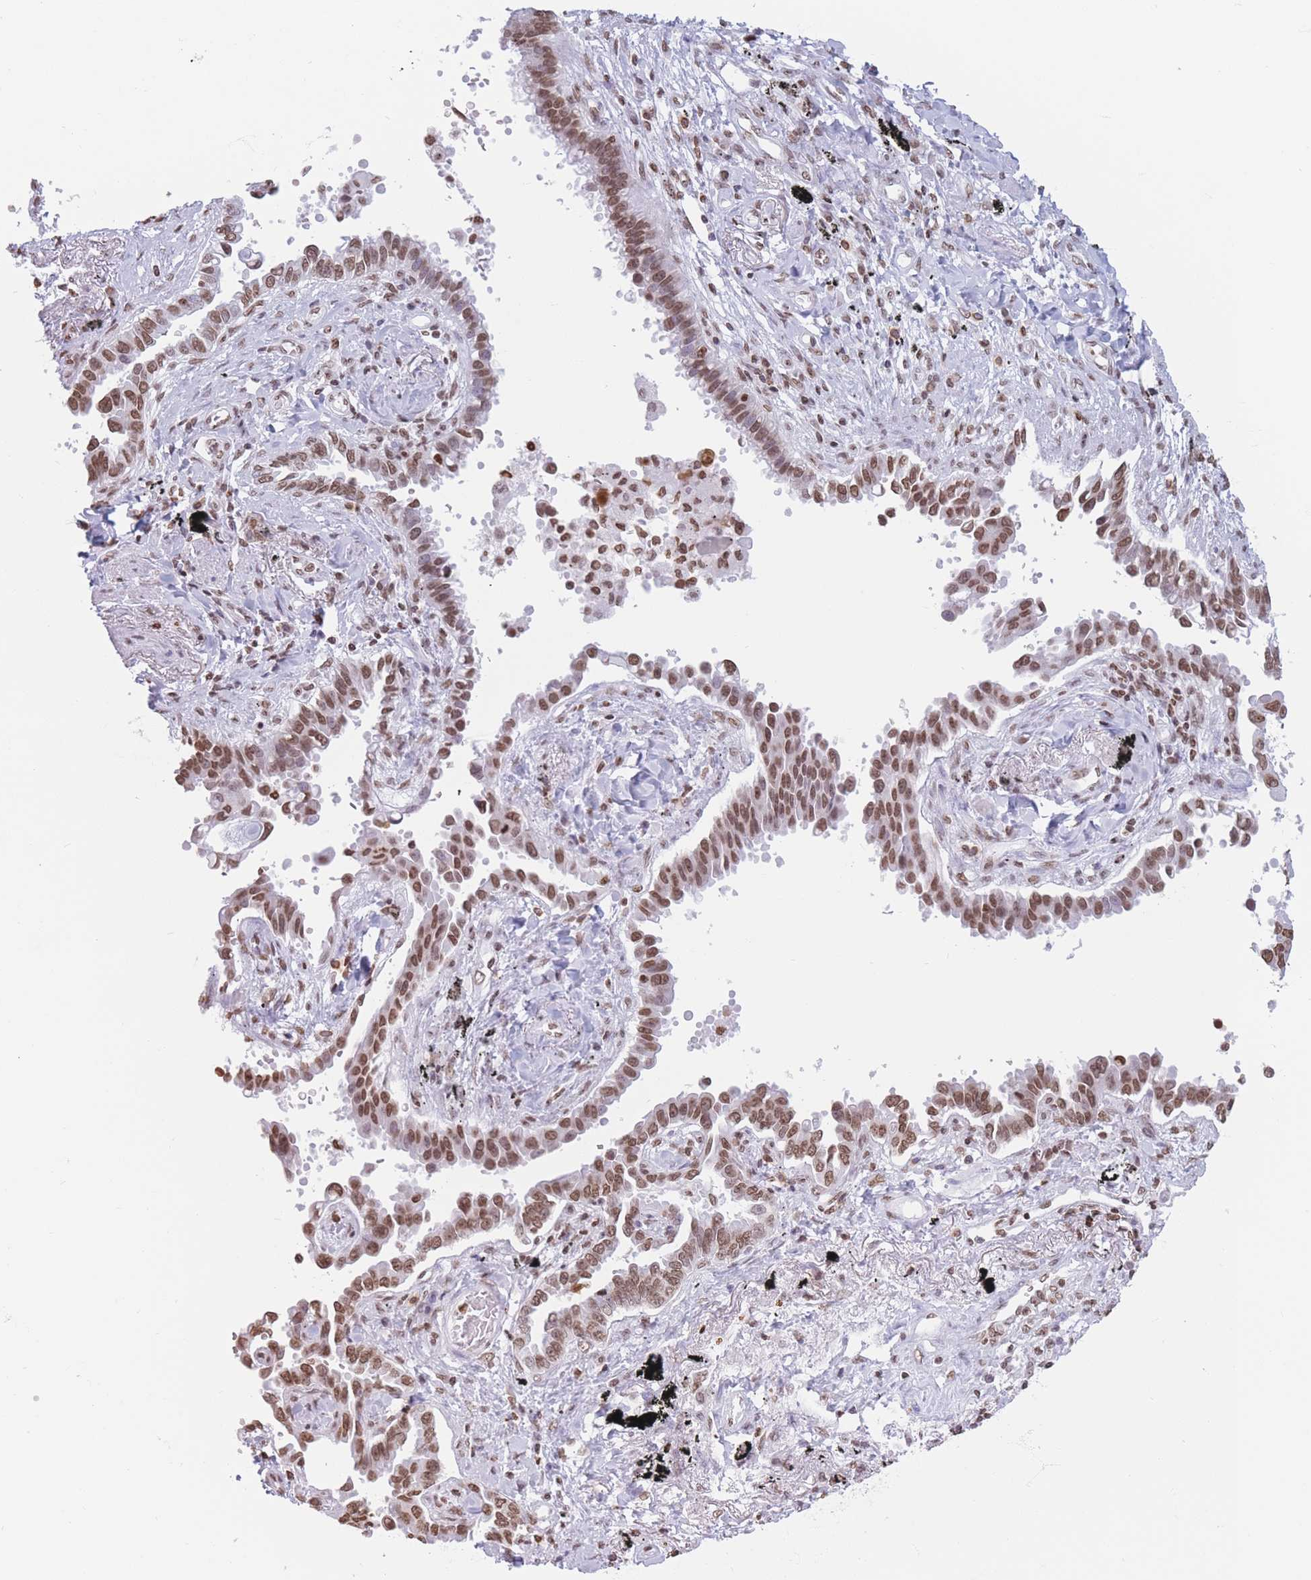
{"staining": {"intensity": "moderate", "quantity": ">75%", "location": "nuclear"}, "tissue": "lung cancer", "cell_type": "Tumor cells", "image_type": "cancer", "snomed": [{"axis": "morphology", "description": "Adenocarcinoma, NOS"}, {"axis": "topography", "description": "Lung"}], "caption": "Lung adenocarcinoma tissue reveals moderate nuclear positivity in approximately >75% of tumor cells", "gene": "RYK", "patient": {"sex": "male", "age": 67}}